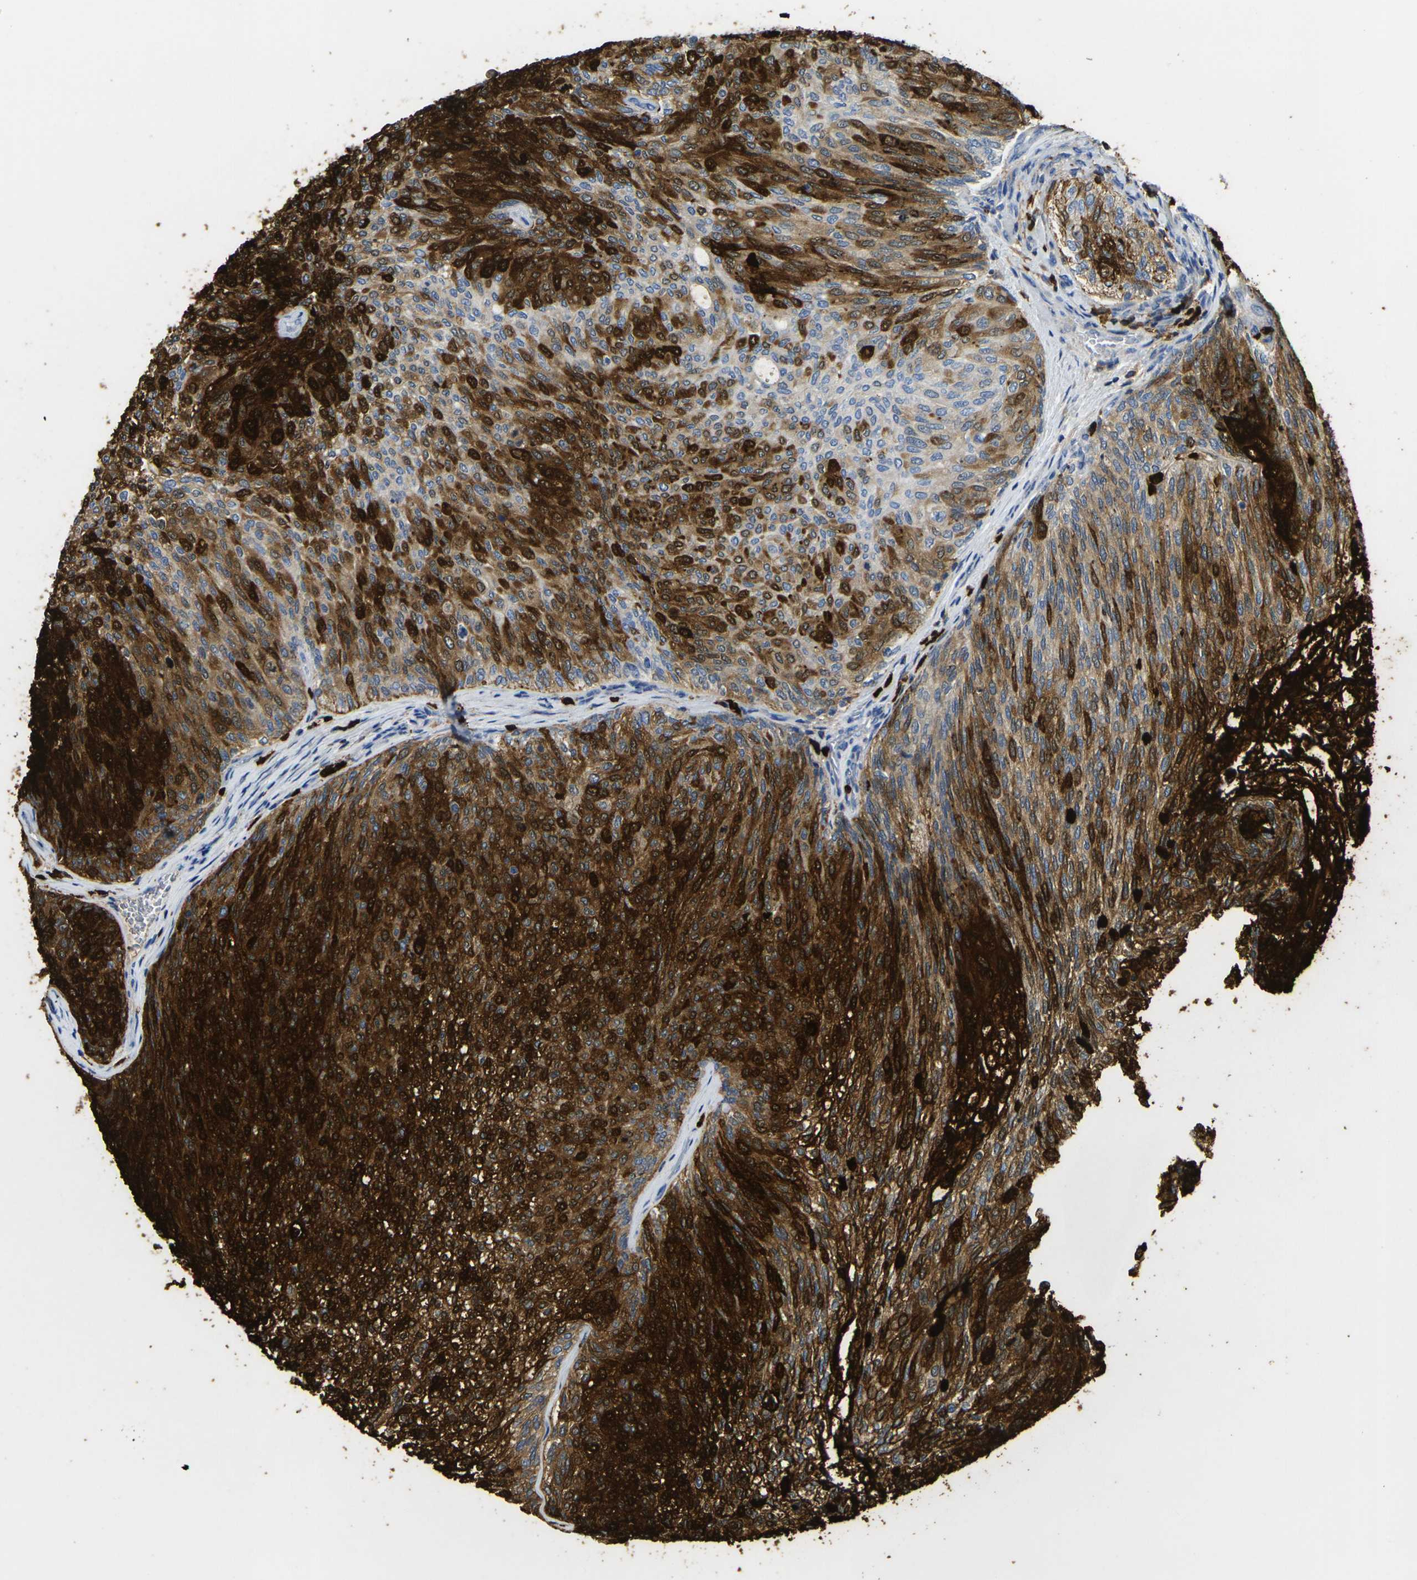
{"staining": {"intensity": "strong", "quantity": ">75%", "location": "cytoplasmic/membranous,nuclear"}, "tissue": "urothelial cancer", "cell_type": "Tumor cells", "image_type": "cancer", "snomed": [{"axis": "morphology", "description": "Urothelial carcinoma, Low grade"}, {"axis": "topography", "description": "Urinary bladder"}], "caption": "Immunohistochemistry (IHC) micrograph of human low-grade urothelial carcinoma stained for a protein (brown), which exhibits high levels of strong cytoplasmic/membranous and nuclear positivity in approximately >75% of tumor cells.", "gene": "S100A9", "patient": {"sex": "female", "age": 79}}